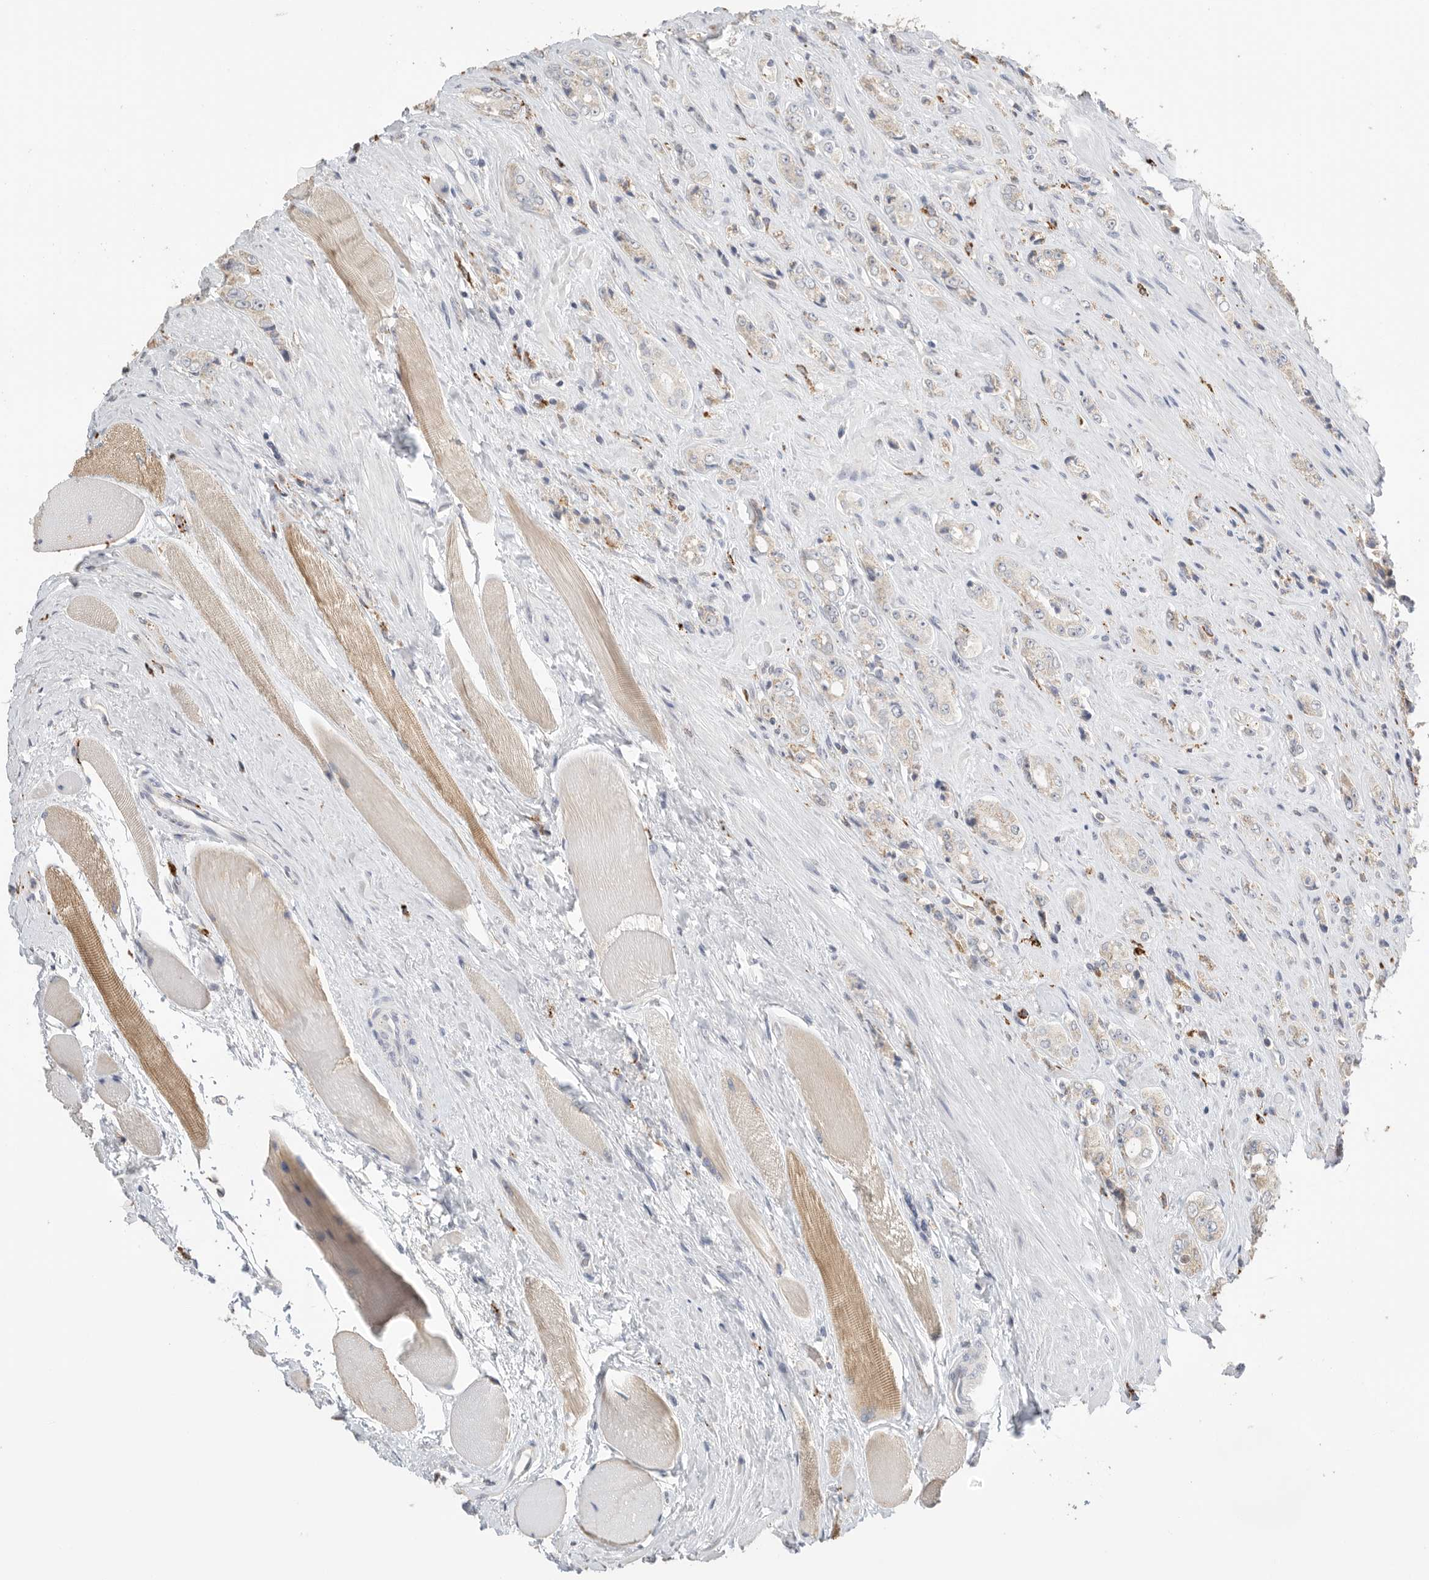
{"staining": {"intensity": "weak", "quantity": "25%-75%", "location": "cytoplasmic/membranous"}, "tissue": "prostate cancer", "cell_type": "Tumor cells", "image_type": "cancer", "snomed": [{"axis": "morphology", "description": "Adenocarcinoma, High grade"}, {"axis": "topography", "description": "Prostate"}], "caption": "Immunohistochemistry histopathology image of neoplastic tissue: high-grade adenocarcinoma (prostate) stained using immunohistochemistry displays low levels of weak protein expression localized specifically in the cytoplasmic/membranous of tumor cells, appearing as a cytoplasmic/membranous brown color.", "gene": "GGH", "patient": {"sex": "male", "age": 61}}